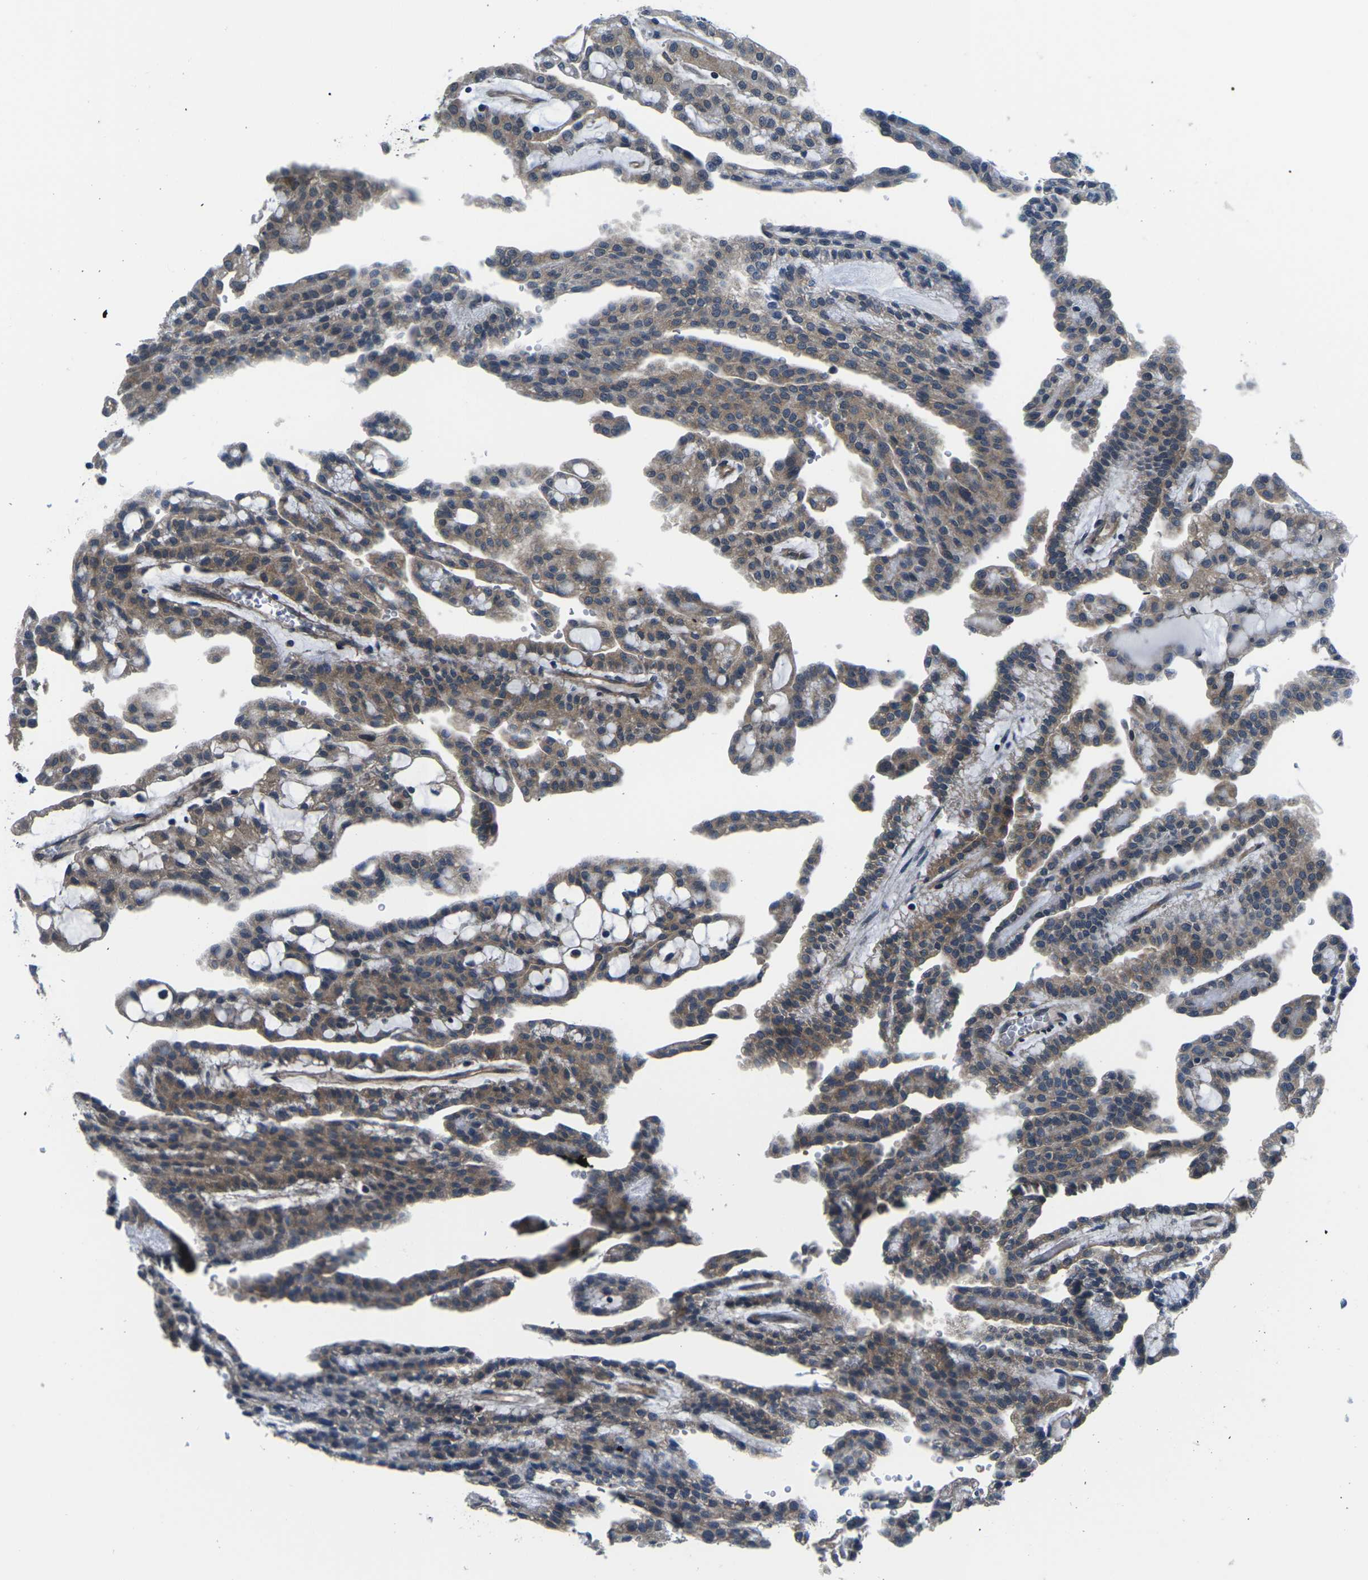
{"staining": {"intensity": "moderate", "quantity": ">75%", "location": "cytoplasmic/membranous"}, "tissue": "renal cancer", "cell_type": "Tumor cells", "image_type": "cancer", "snomed": [{"axis": "morphology", "description": "Adenocarcinoma, NOS"}, {"axis": "topography", "description": "Kidney"}], "caption": "This is an image of immunohistochemistry (IHC) staining of renal adenocarcinoma, which shows moderate staining in the cytoplasmic/membranous of tumor cells.", "gene": "GSK3B", "patient": {"sex": "male", "age": 63}}